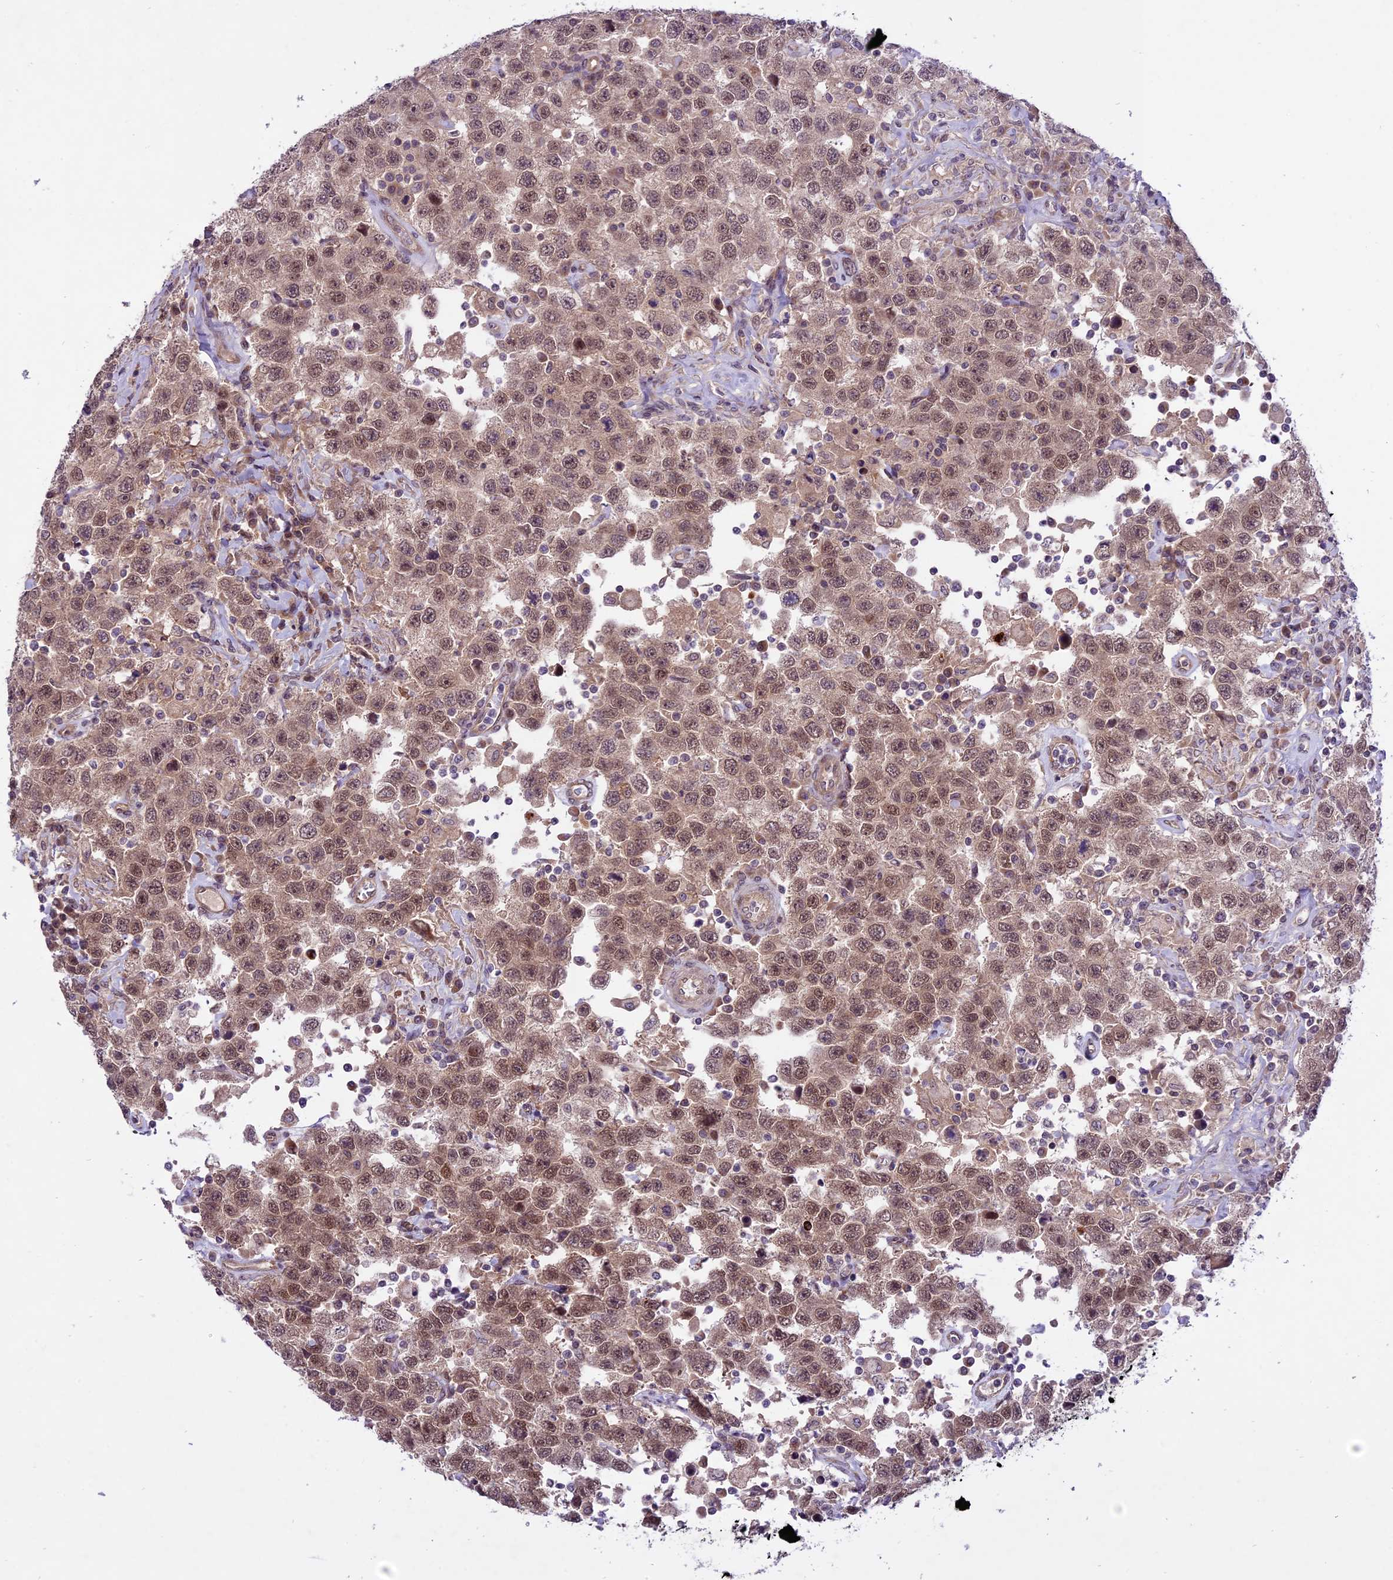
{"staining": {"intensity": "moderate", "quantity": ">75%", "location": "cytoplasmic/membranous,nuclear"}, "tissue": "testis cancer", "cell_type": "Tumor cells", "image_type": "cancer", "snomed": [{"axis": "morphology", "description": "Seminoma, NOS"}, {"axis": "topography", "description": "Testis"}], "caption": "Protein analysis of testis cancer (seminoma) tissue demonstrates moderate cytoplasmic/membranous and nuclear expression in about >75% of tumor cells. The staining was performed using DAB to visualize the protein expression in brown, while the nuclei were stained in blue with hematoxylin (Magnification: 20x).", "gene": "SPRED1", "patient": {"sex": "male", "age": 41}}